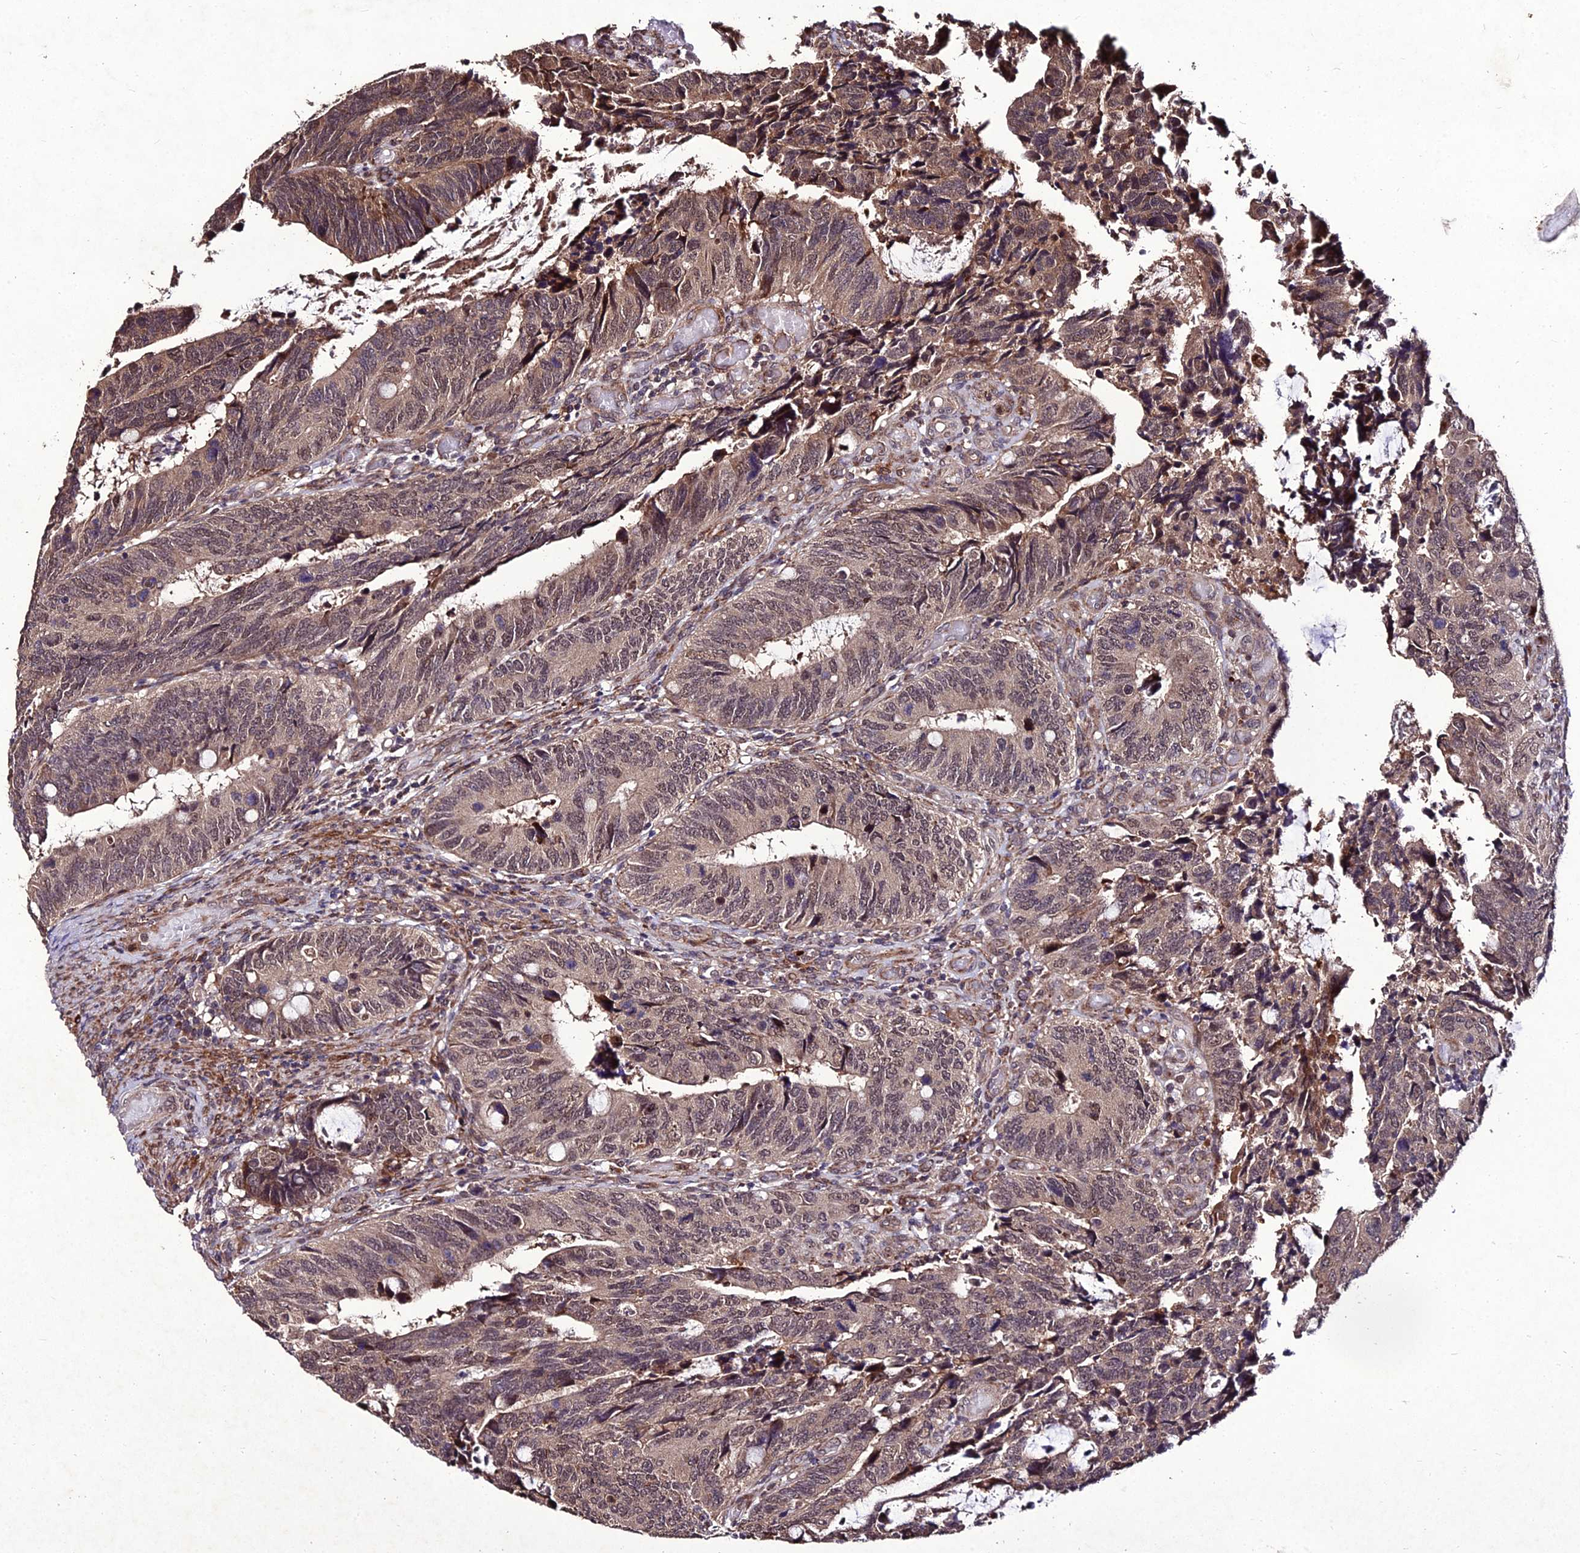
{"staining": {"intensity": "moderate", "quantity": "25%-75%", "location": "cytoplasmic/membranous,nuclear"}, "tissue": "colorectal cancer", "cell_type": "Tumor cells", "image_type": "cancer", "snomed": [{"axis": "morphology", "description": "Adenocarcinoma, NOS"}, {"axis": "topography", "description": "Colon"}], "caption": "Colorectal cancer (adenocarcinoma) was stained to show a protein in brown. There is medium levels of moderate cytoplasmic/membranous and nuclear staining in approximately 25%-75% of tumor cells. Immunohistochemistry (ihc) stains the protein in brown and the nuclei are stained blue.", "gene": "ZNF766", "patient": {"sex": "male", "age": 87}}